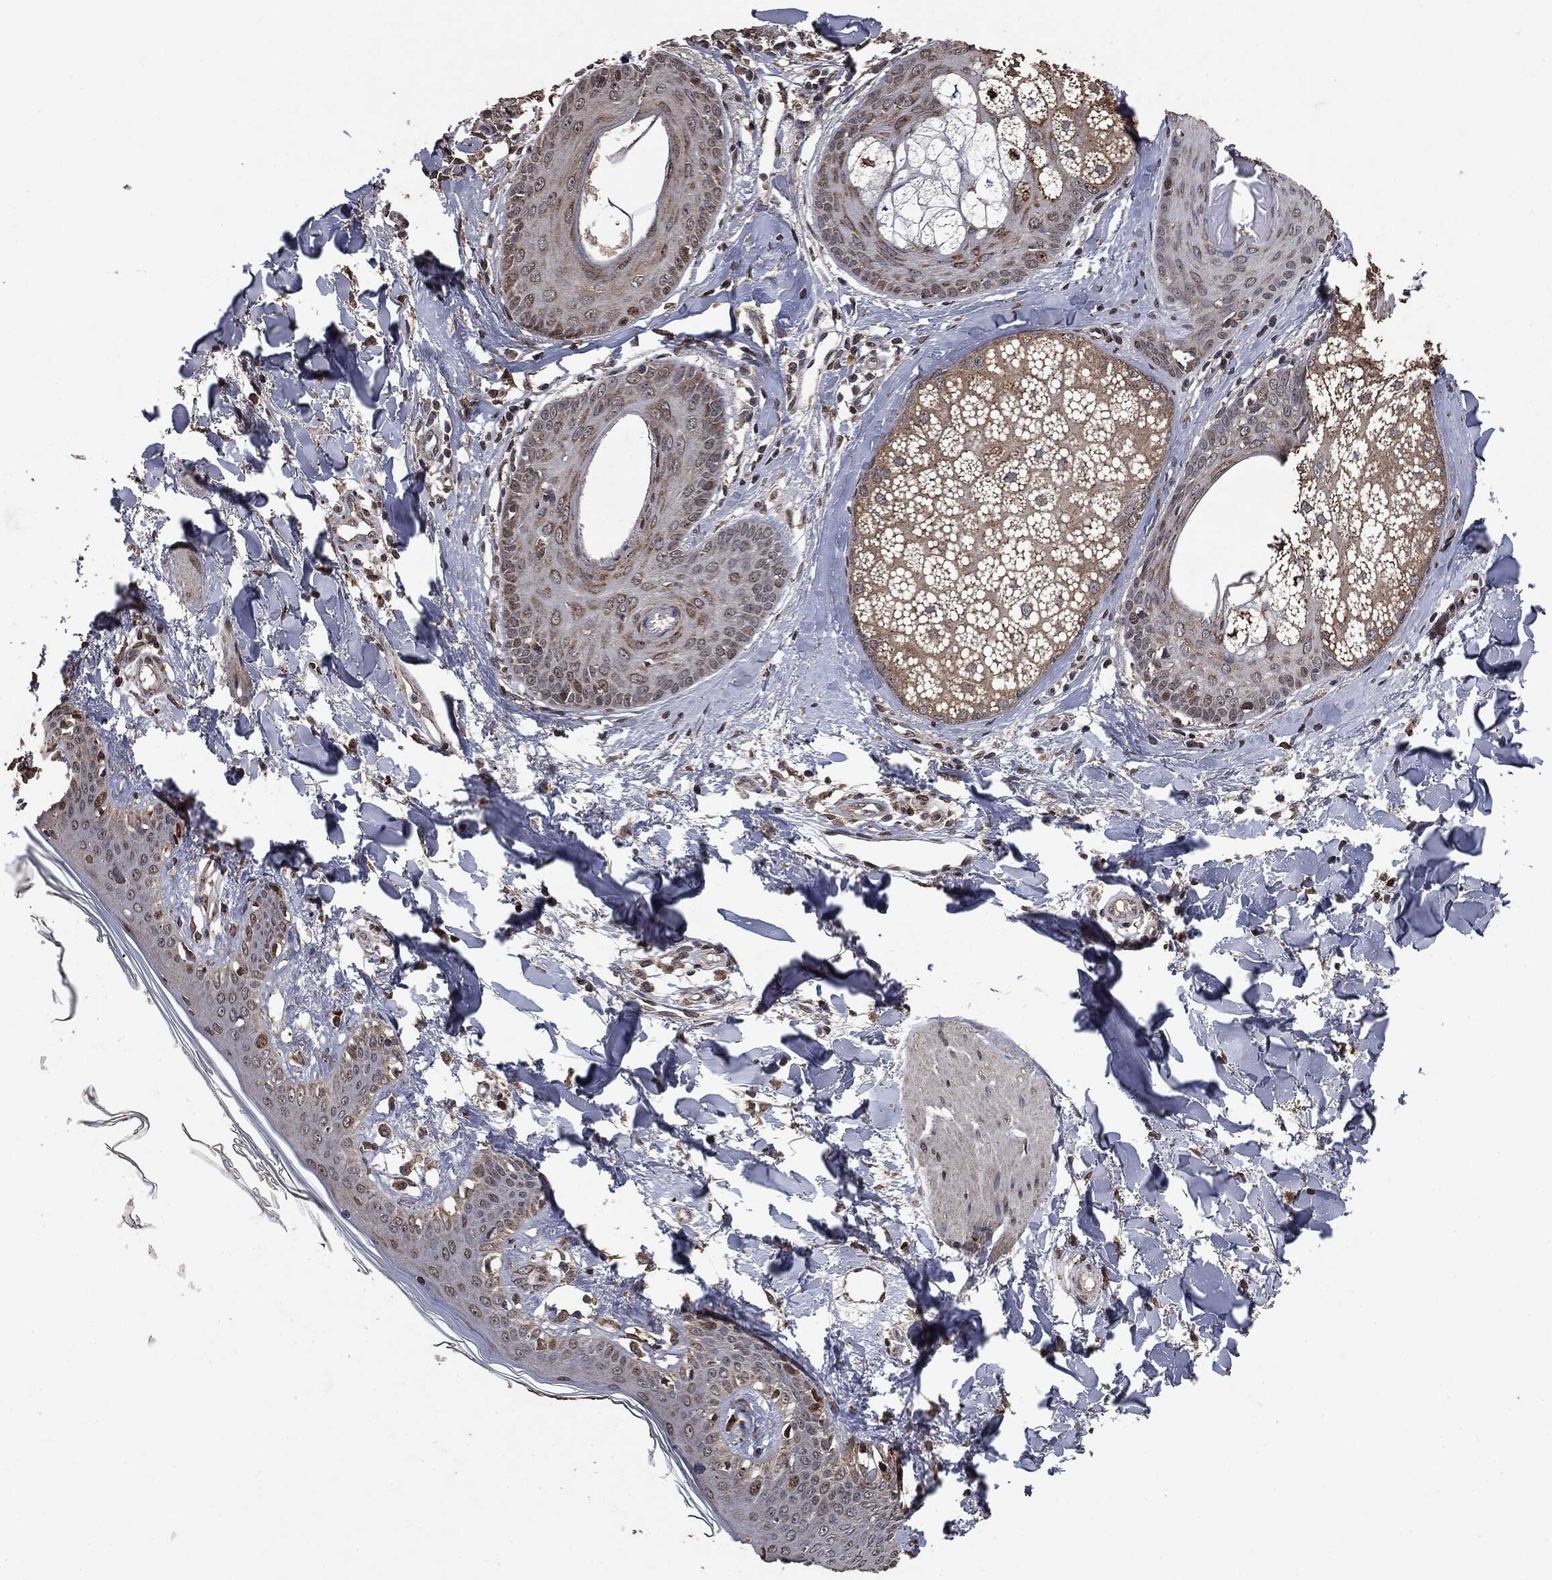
{"staining": {"intensity": "strong", "quantity": ">75%", "location": "nuclear"}, "tissue": "skin", "cell_type": "Fibroblasts", "image_type": "normal", "snomed": [{"axis": "morphology", "description": "Normal tissue, NOS"}, {"axis": "morphology", "description": "Malignant melanoma, NOS"}, {"axis": "topography", "description": "Skin"}], "caption": "Fibroblasts demonstrate high levels of strong nuclear staining in approximately >75% of cells in unremarkable human skin. Using DAB (3,3'-diaminobenzidine) (brown) and hematoxylin (blue) stains, captured at high magnification using brightfield microscopy.", "gene": "PPP6R2", "patient": {"sex": "female", "age": 34}}